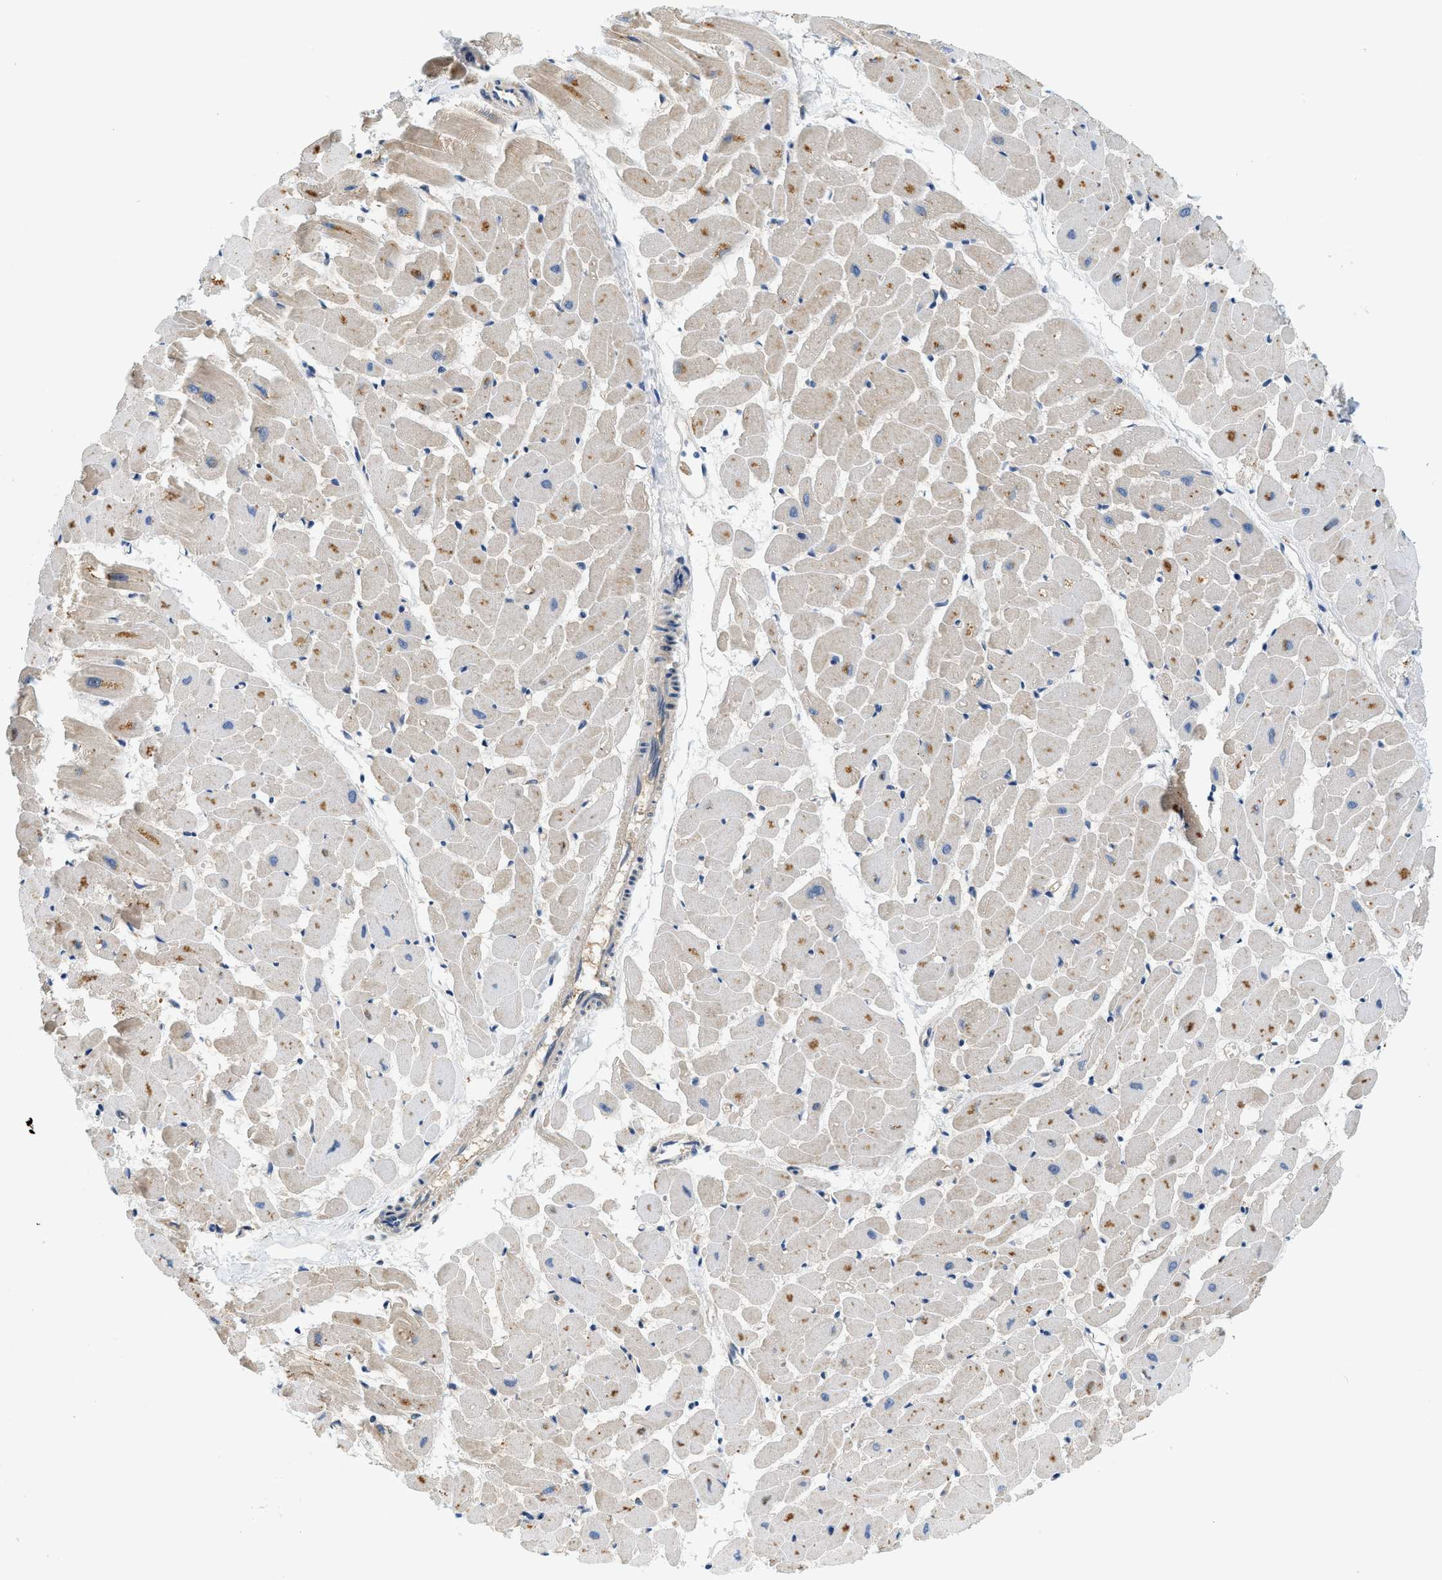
{"staining": {"intensity": "moderate", "quantity": "<25%", "location": "cytoplasmic/membranous"}, "tissue": "heart muscle", "cell_type": "Cardiomyocytes", "image_type": "normal", "snomed": [{"axis": "morphology", "description": "Normal tissue, NOS"}, {"axis": "topography", "description": "Heart"}], "caption": "Protein expression analysis of benign heart muscle shows moderate cytoplasmic/membranous positivity in about <25% of cardiomyocytes. (DAB = brown stain, brightfield microscopy at high magnification).", "gene": "KCNK1", "patient": {"sex": "female", "age": 19}}